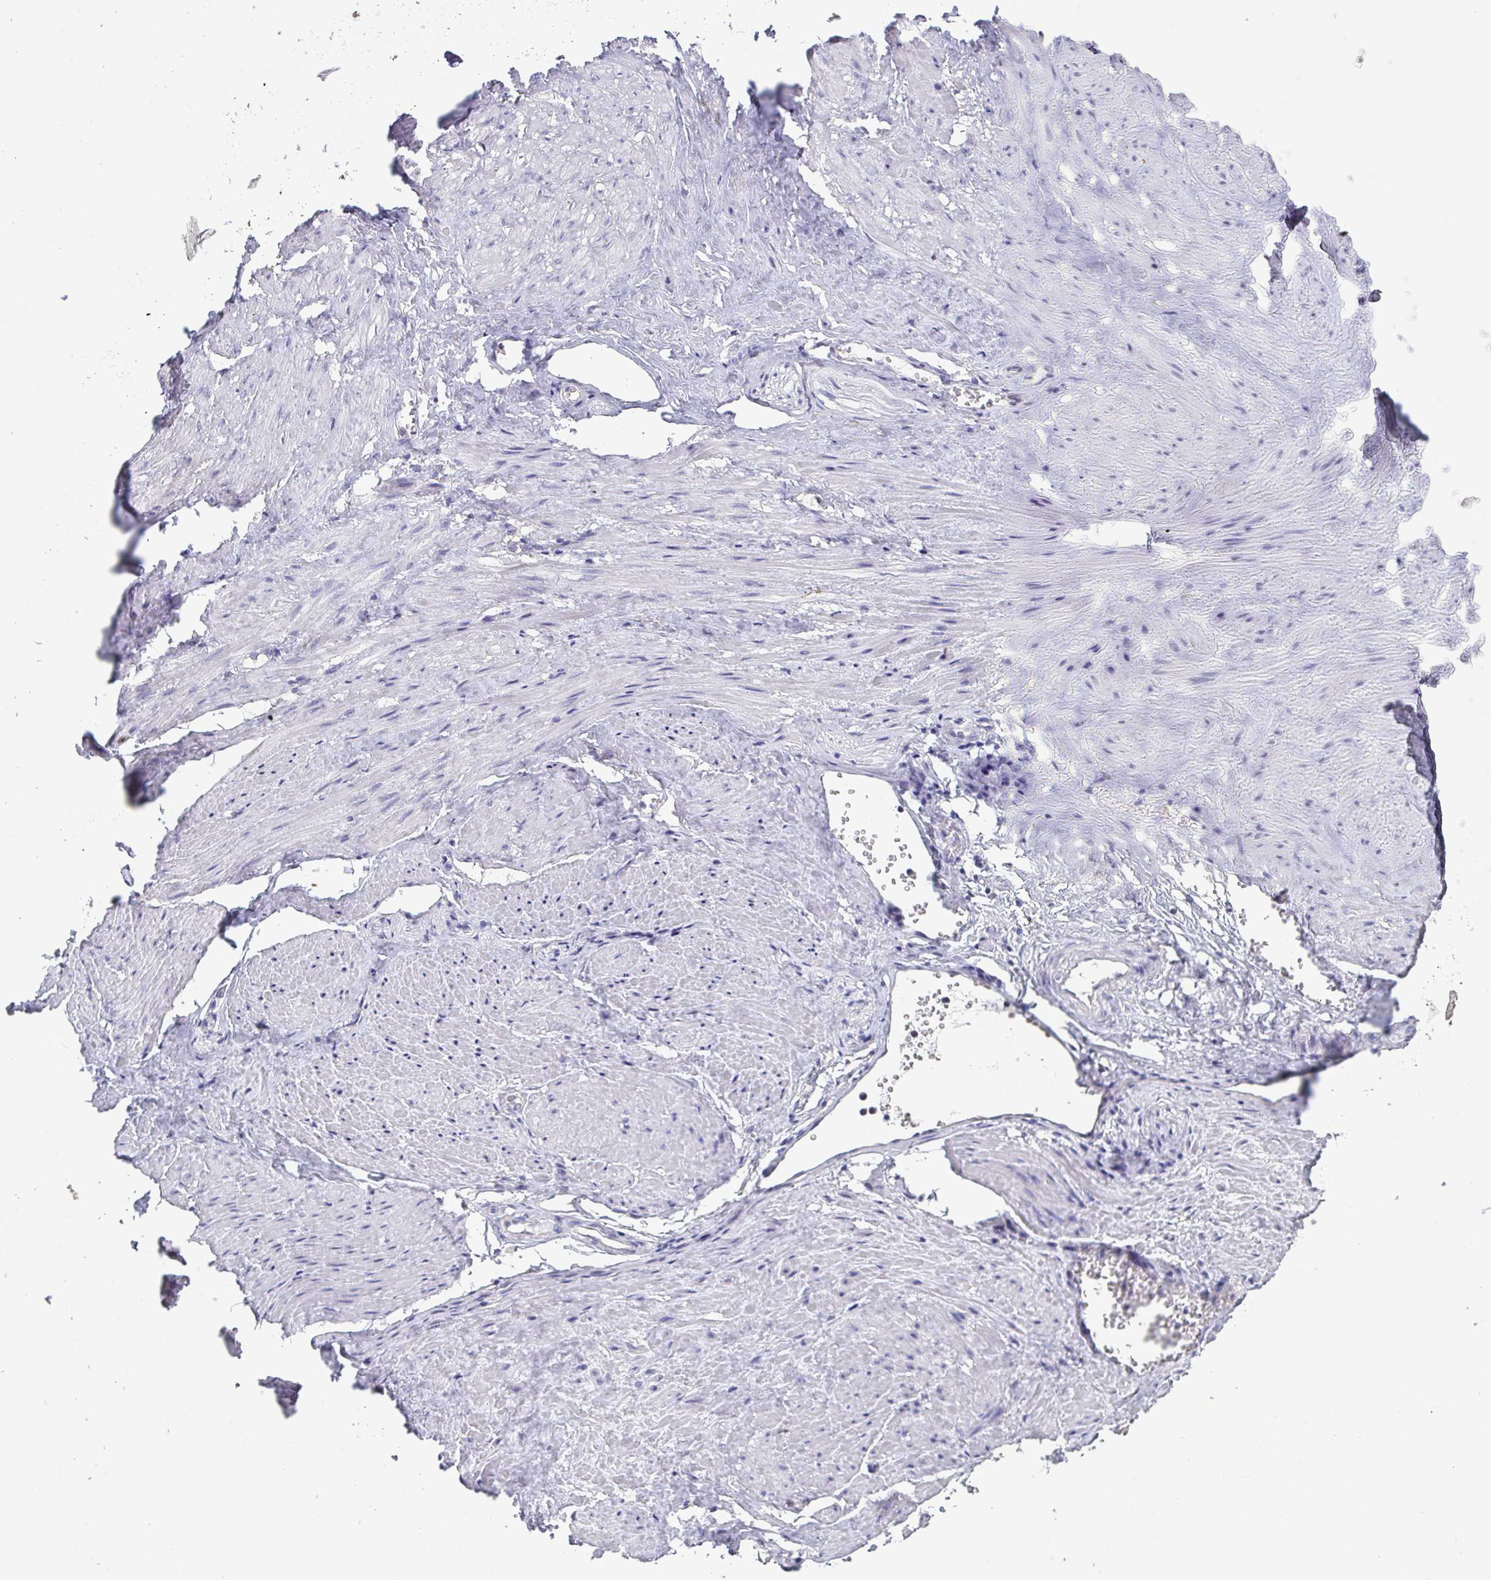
{"staining": {"intensity": "moderate", "quantity": "<25%", "location": "cytoplasmic/membranous"}, "tissue": "adipose tissue", "cell_type": "Adipocytes", "image_type": "normal", "snomed": [{"axis": "morphology", "description": "Normal tissue, NOS"}, {"axis": "topography", "description": "Prostate"}, {"axis": "topography", "description": "Peripheral nerve tissue"}], "caption": "Moderate cytoplasmic/membranous protein staining is identified in approximately <25% of adipocytes in adipose tissue.", "gene": "IDH1", "patient": {"sex": "male", "age": 55}}